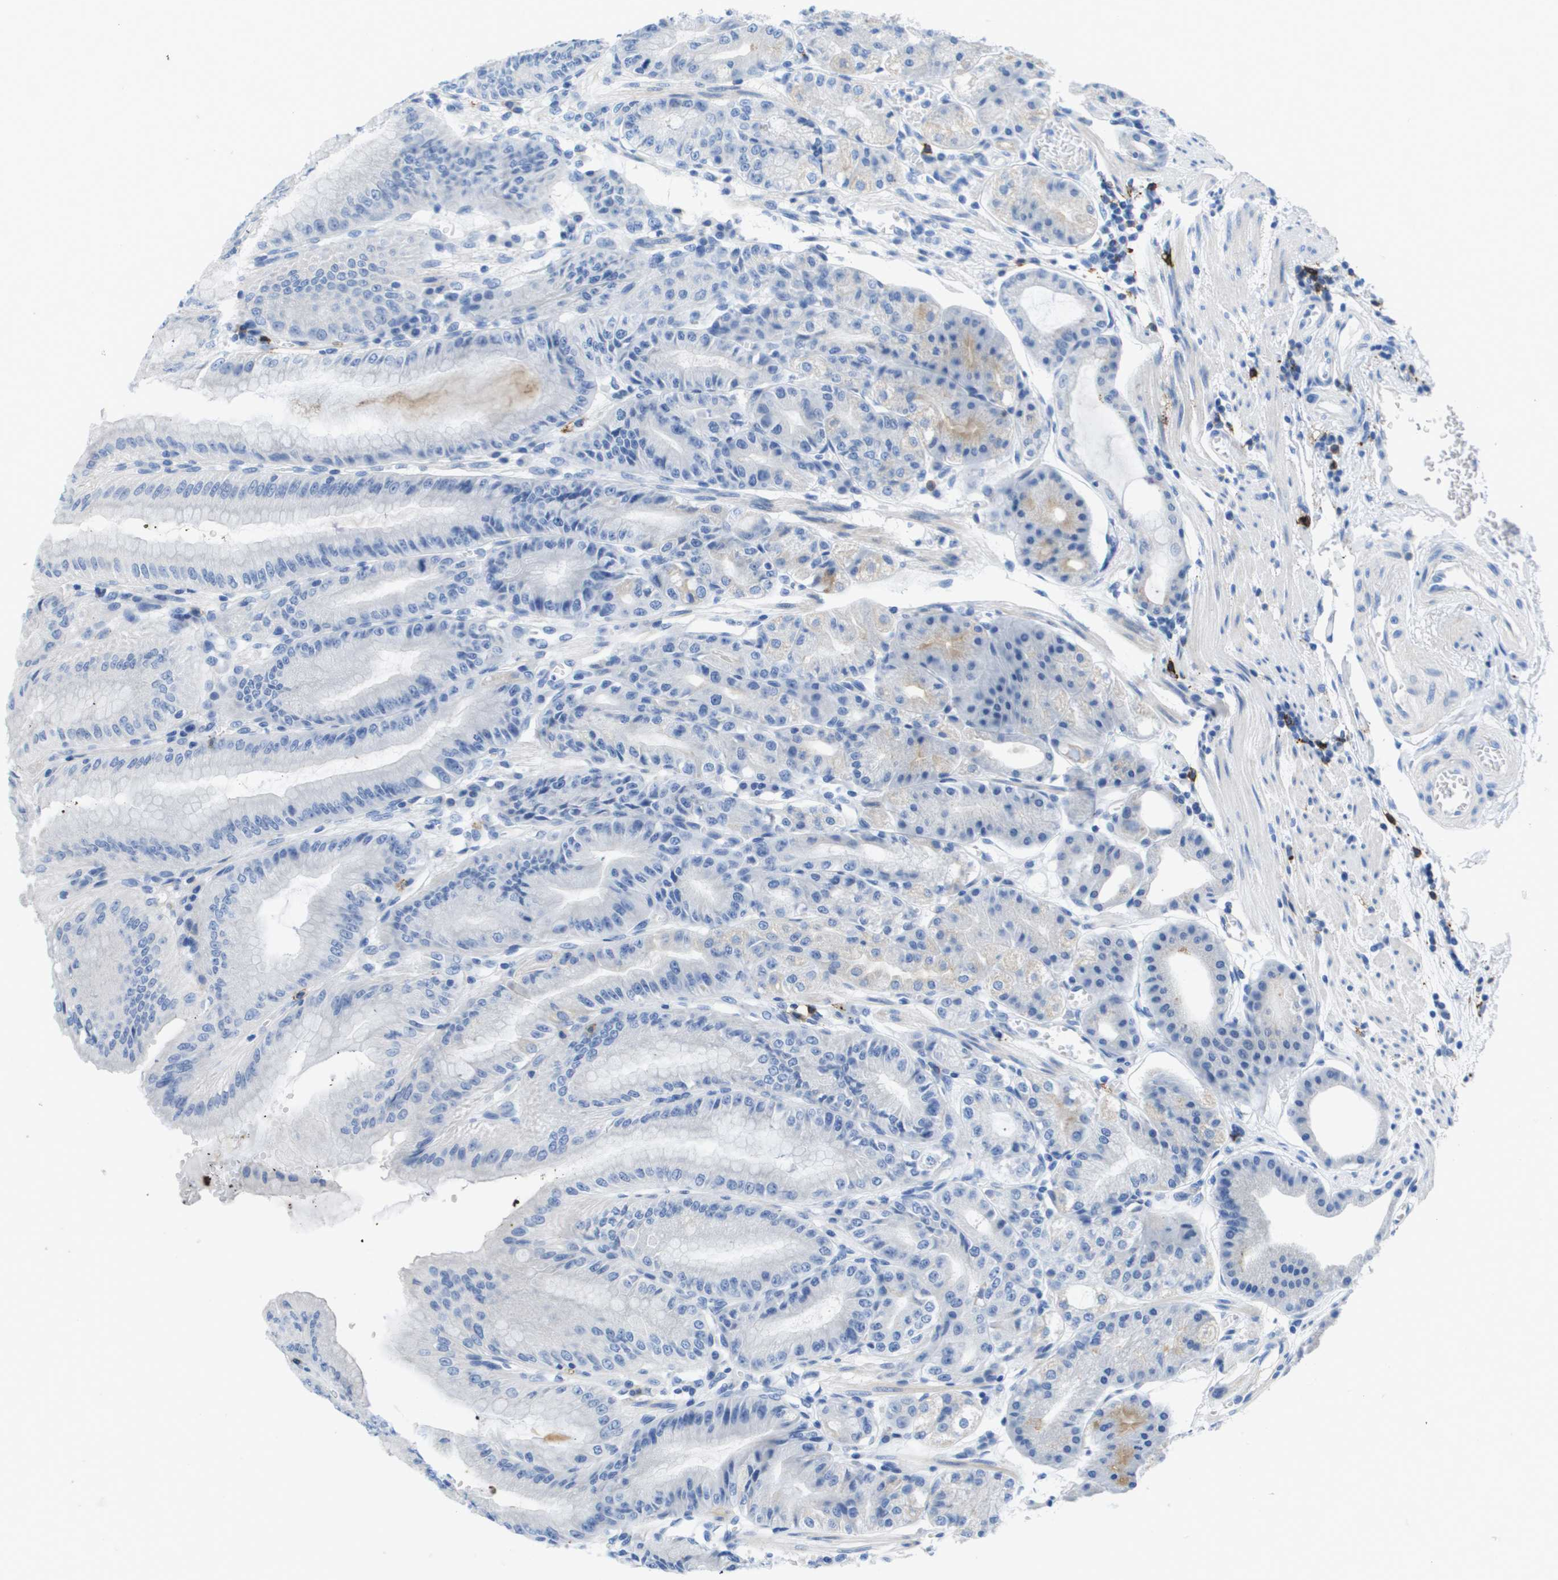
{"staining": {"intensity": "negative", "quantity": "none", "location": "none"}, "tissue": "stomach", "cell_type": "Glandular cells", "image_type": "normal", "snomed": [{"axis": "morphology", "description": "Normal tissue, NOS"}, {"axis": "topography", "description": "Stomach, lower"}], "caption": "The immunohistochemistry (IHC) micrograph has no significant staining in glandular cells of stomach. (Brightfield microscopy of DAB IHC at high magnification).", "gene": "MS4A1", "patient": {"sex": "male", "age": 71}}